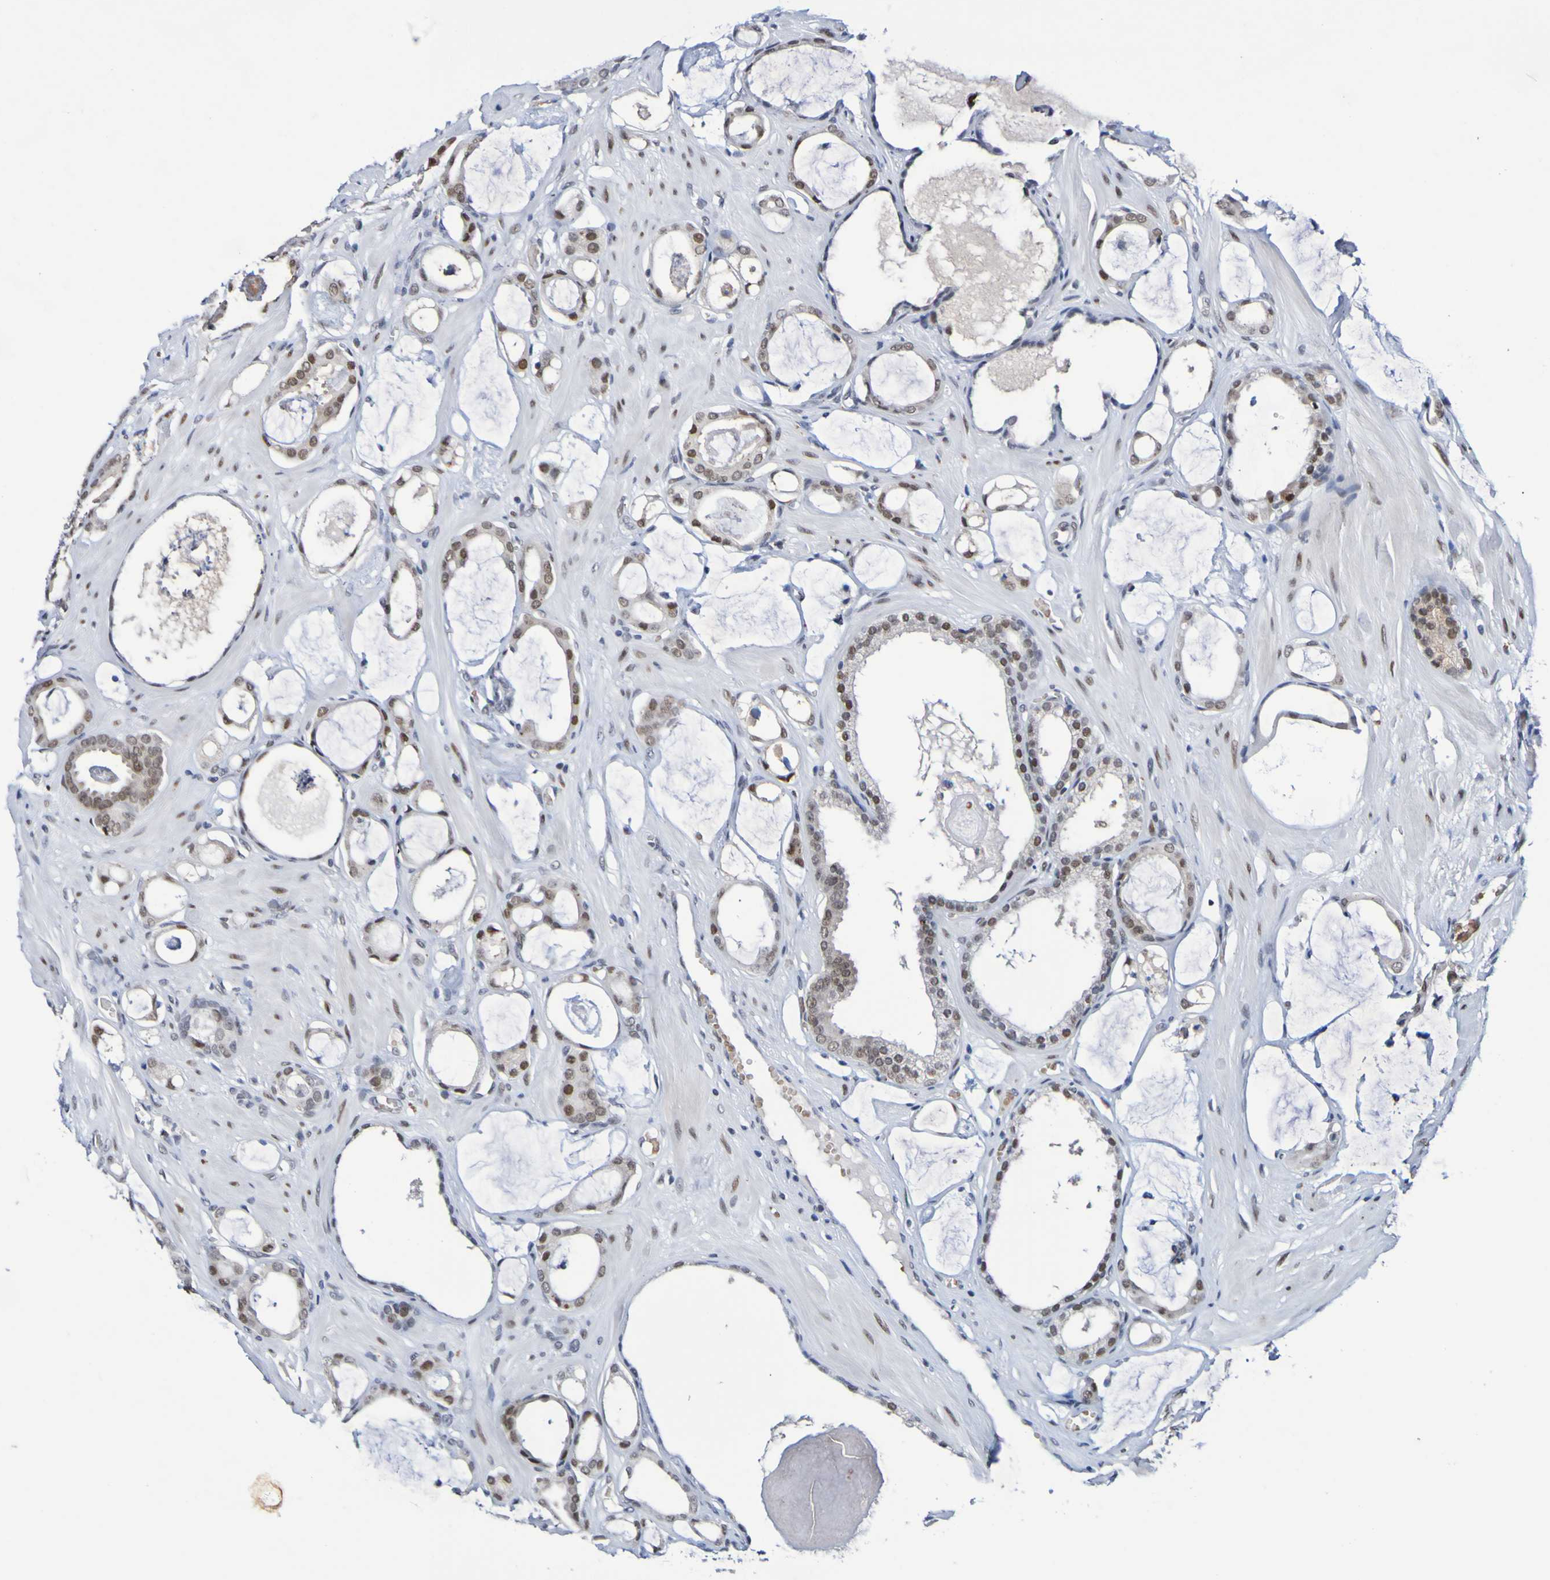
{"staining": {"intensity": "moderate", "quantity": "25%-75%", "location": "nuclear"}, "tissue": "prostate cancer", "cell_type": "Tumor cells", "image_type": "cancer", "snomed": [{"axis": "morphology", "description": "Adenocarcinoma, Low grade"}, {"axis": "topography", "description": "Prostate"}], "caption": "Immunohistochemical staining of prostate cancer exhibits medium levels of moderate nuclear protein positivity in approximately 25%-75% of tumor cells.", "gene": "PCGF1", "patient": {"sex": "male", "age": 53}}